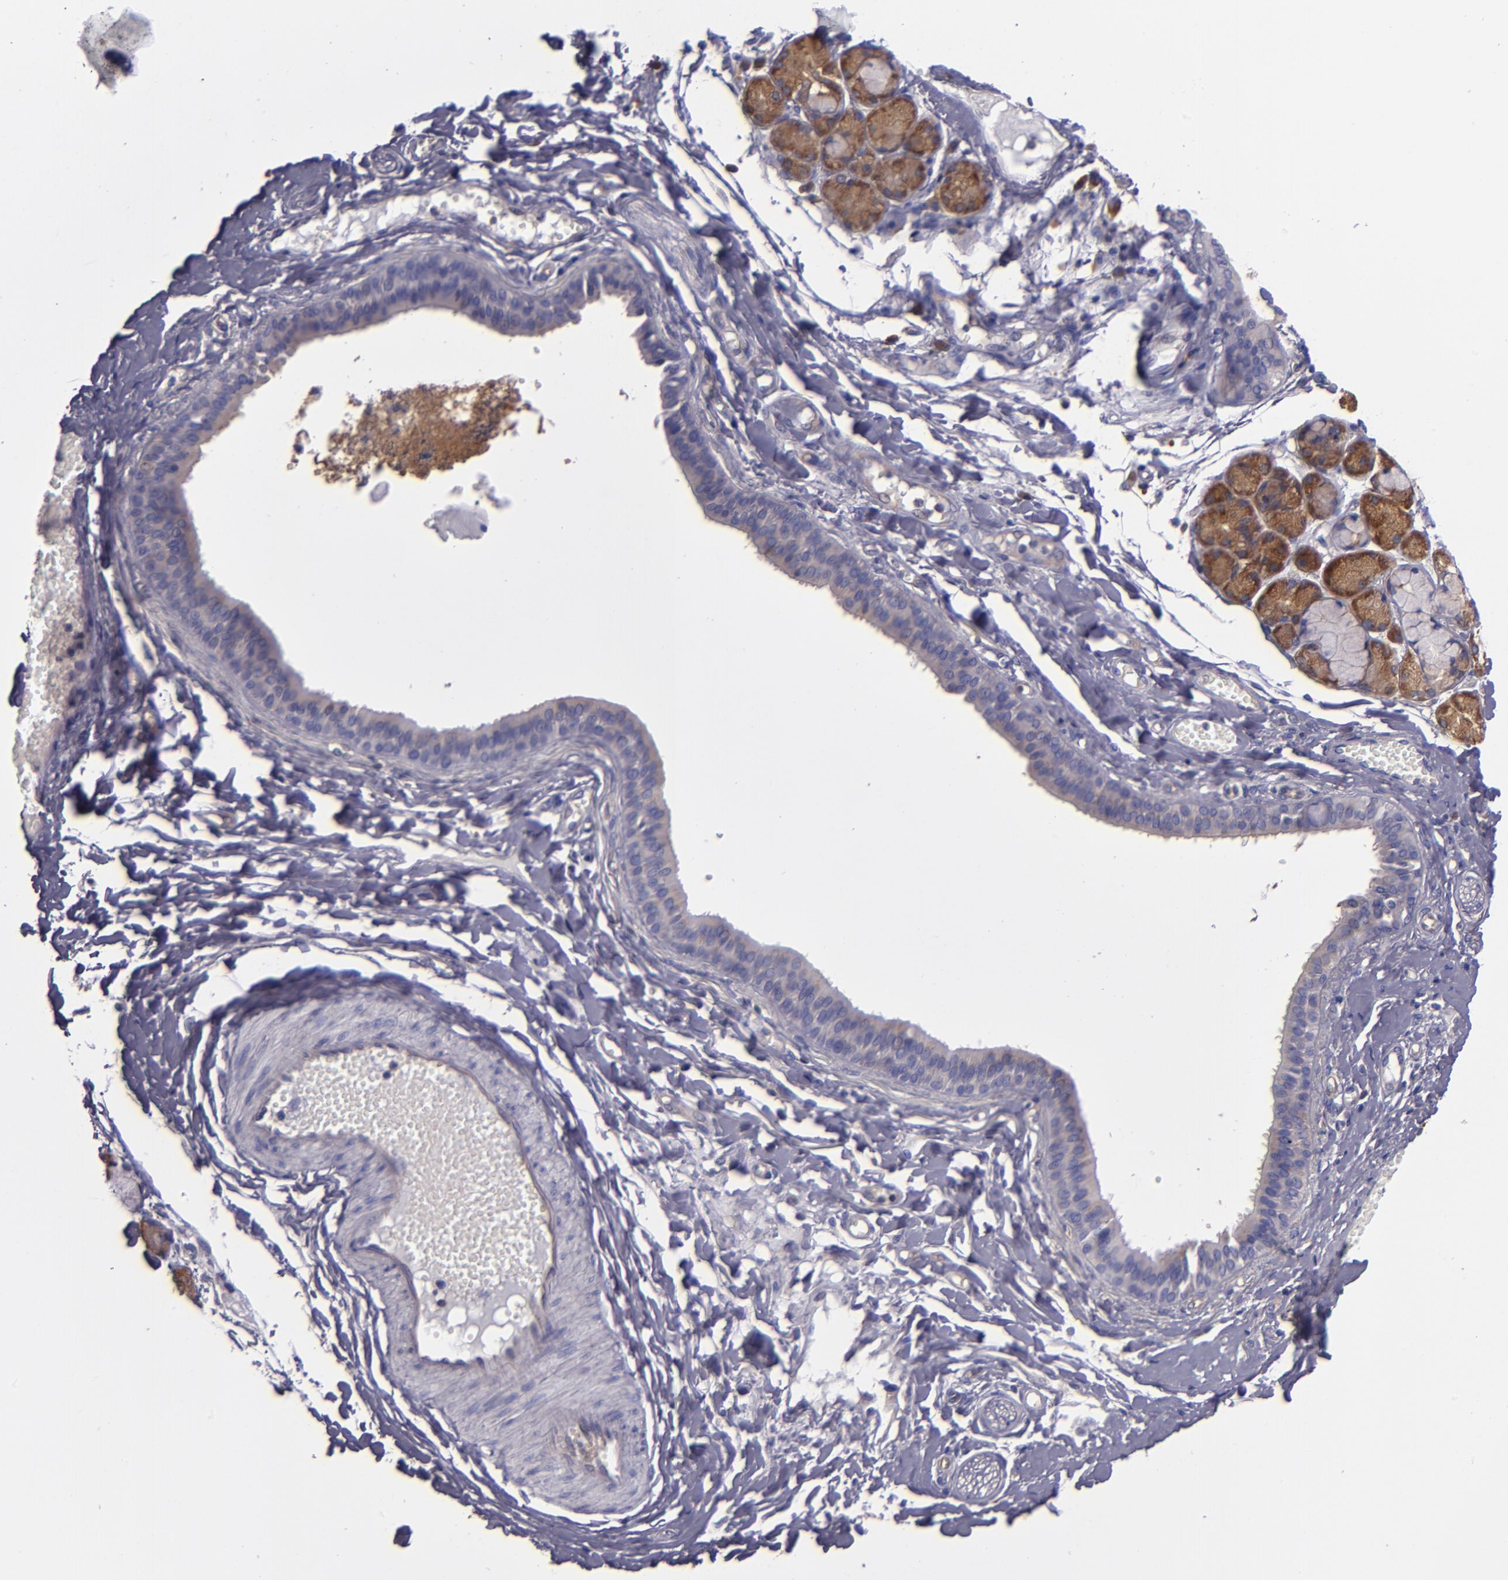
{"staining": {"intensity": "weak", "quantity": "25%-75%", "location": "cytoplasmic/membranous"}, "tissue": "salivary gland", "cell_type": "Glandular cells", "image_type": "normal", "snomed": [{"axis": "morphology", "description": "Normal tissue, NOS"}, {"axis": "topography", "description": "Skeletal muscle"}, {"axis": "topography", "description": "Oral tissue"}, {"axis": "topography", "description": "Salivary gland"}, {"axis": "topography", "description": "Peripheral nerve tissue"}], "caption": "Brown immunohistochemical staining in unremarkable salivary gland exhibits weak cytoplasmic/membranous positivity in approximately 25%-75% of glandular cells.", "gene": "CARS1", "patient": {"sex": "male", "age": 54}}